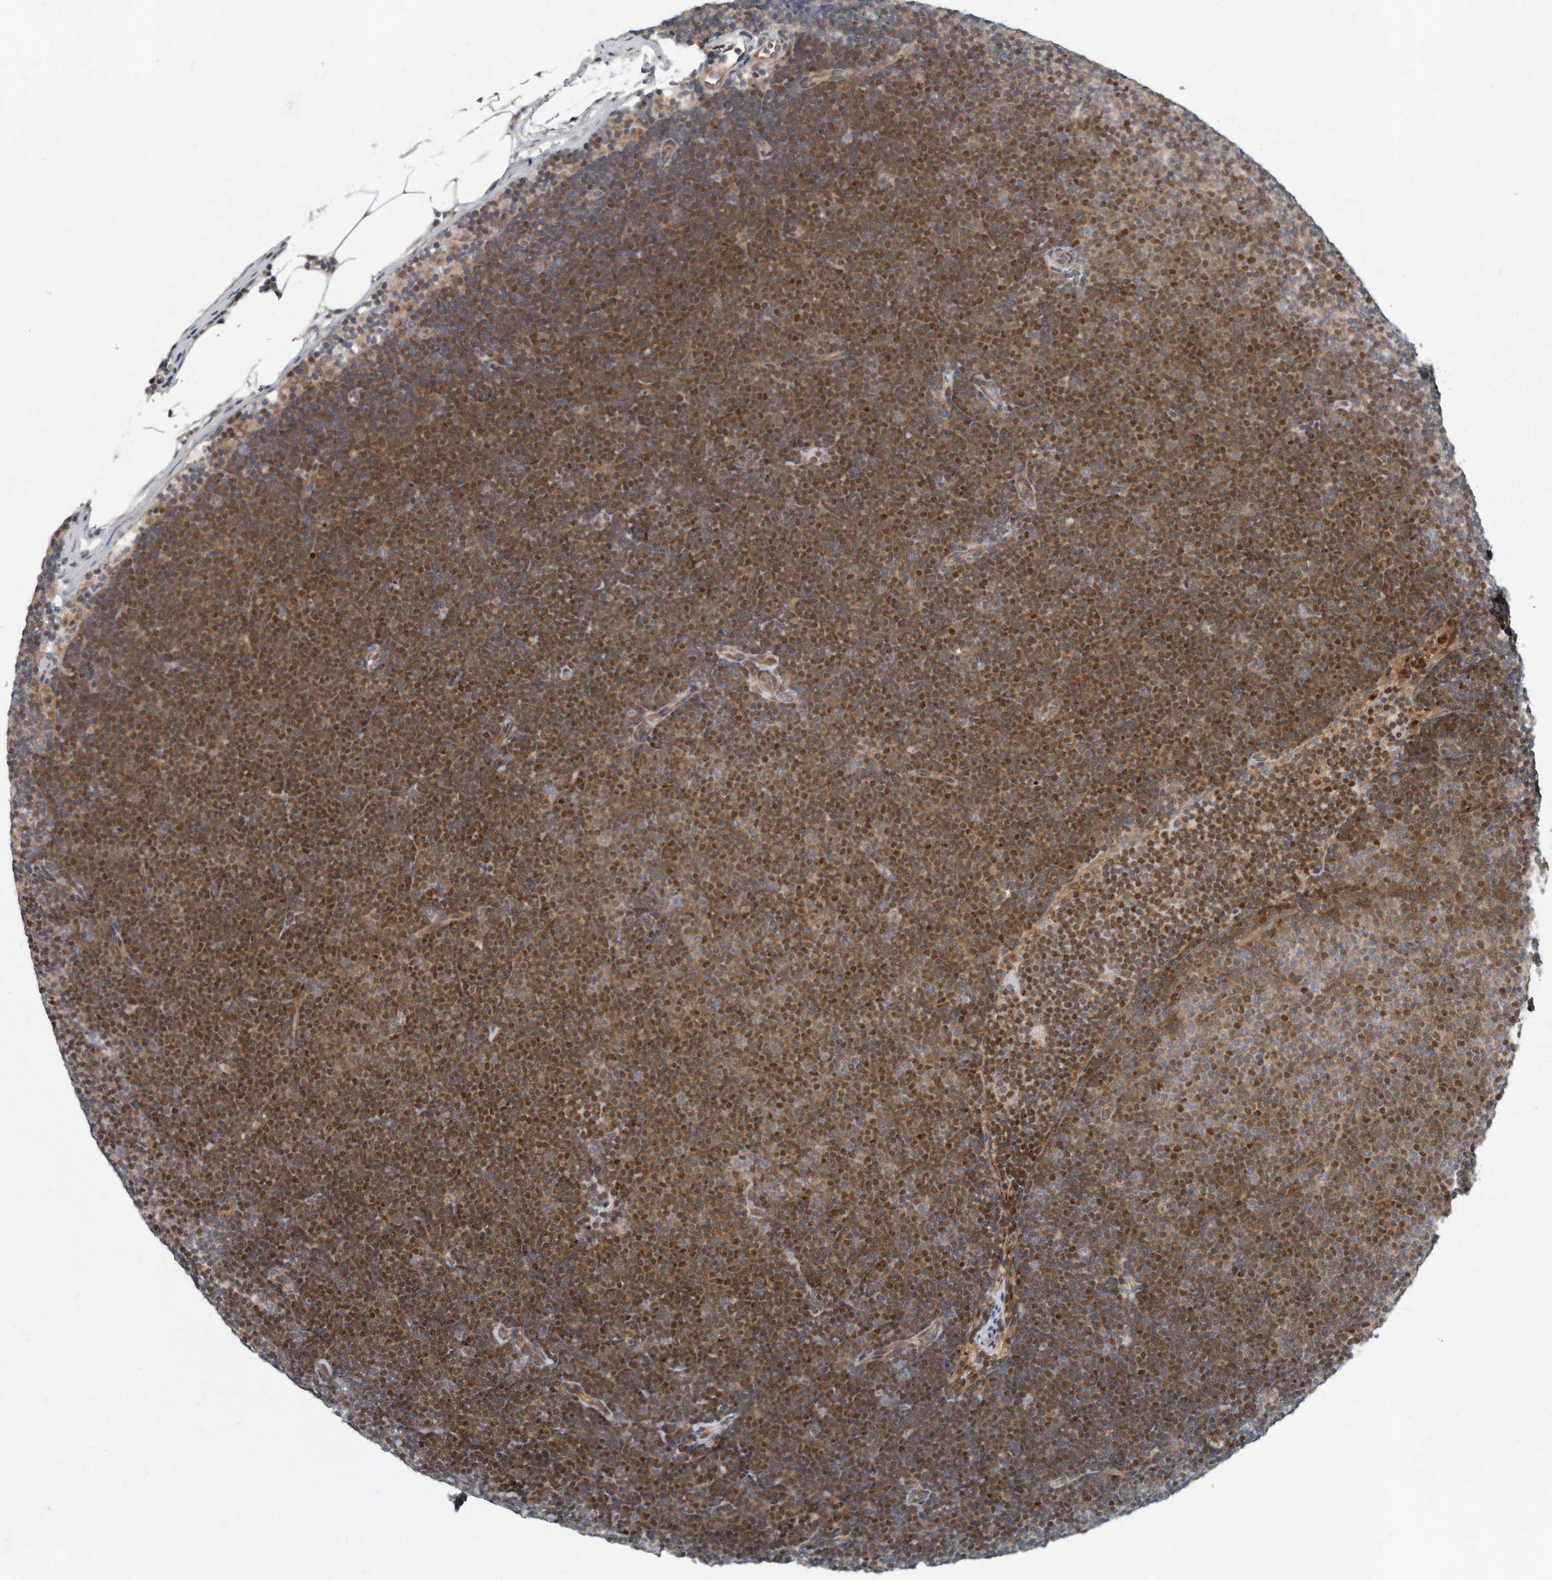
{"staining": {"intensity": "moderate", "quantity": ">75%", "location": "cytoplasmic/membranous,nuclear"}, "tissue": "lymphoma", "cell_type": "Tumor cells", "image_type": "cancer", "snomed": [{"axis": "morphology", "description": "Malignant lymphoma, non-Hodgkin's type, Low grade"}, {"axis": "topography", "description": "Lymph node"}], "caption": "Immunohistochemical staining of low-grade malignant lymphoma, non-Hodgkin's type demonstrates medium levels of moderate cytoplasmic/membranous and nuclear protein staining in about >75% of tumor cells. The staining is performed using DAB brown chromogen to label protein expression. The nuclei are counter-stained blue using hematoxylin.", "gene": "PCDH8", "patient": {"sex": "female", "age": 53}}